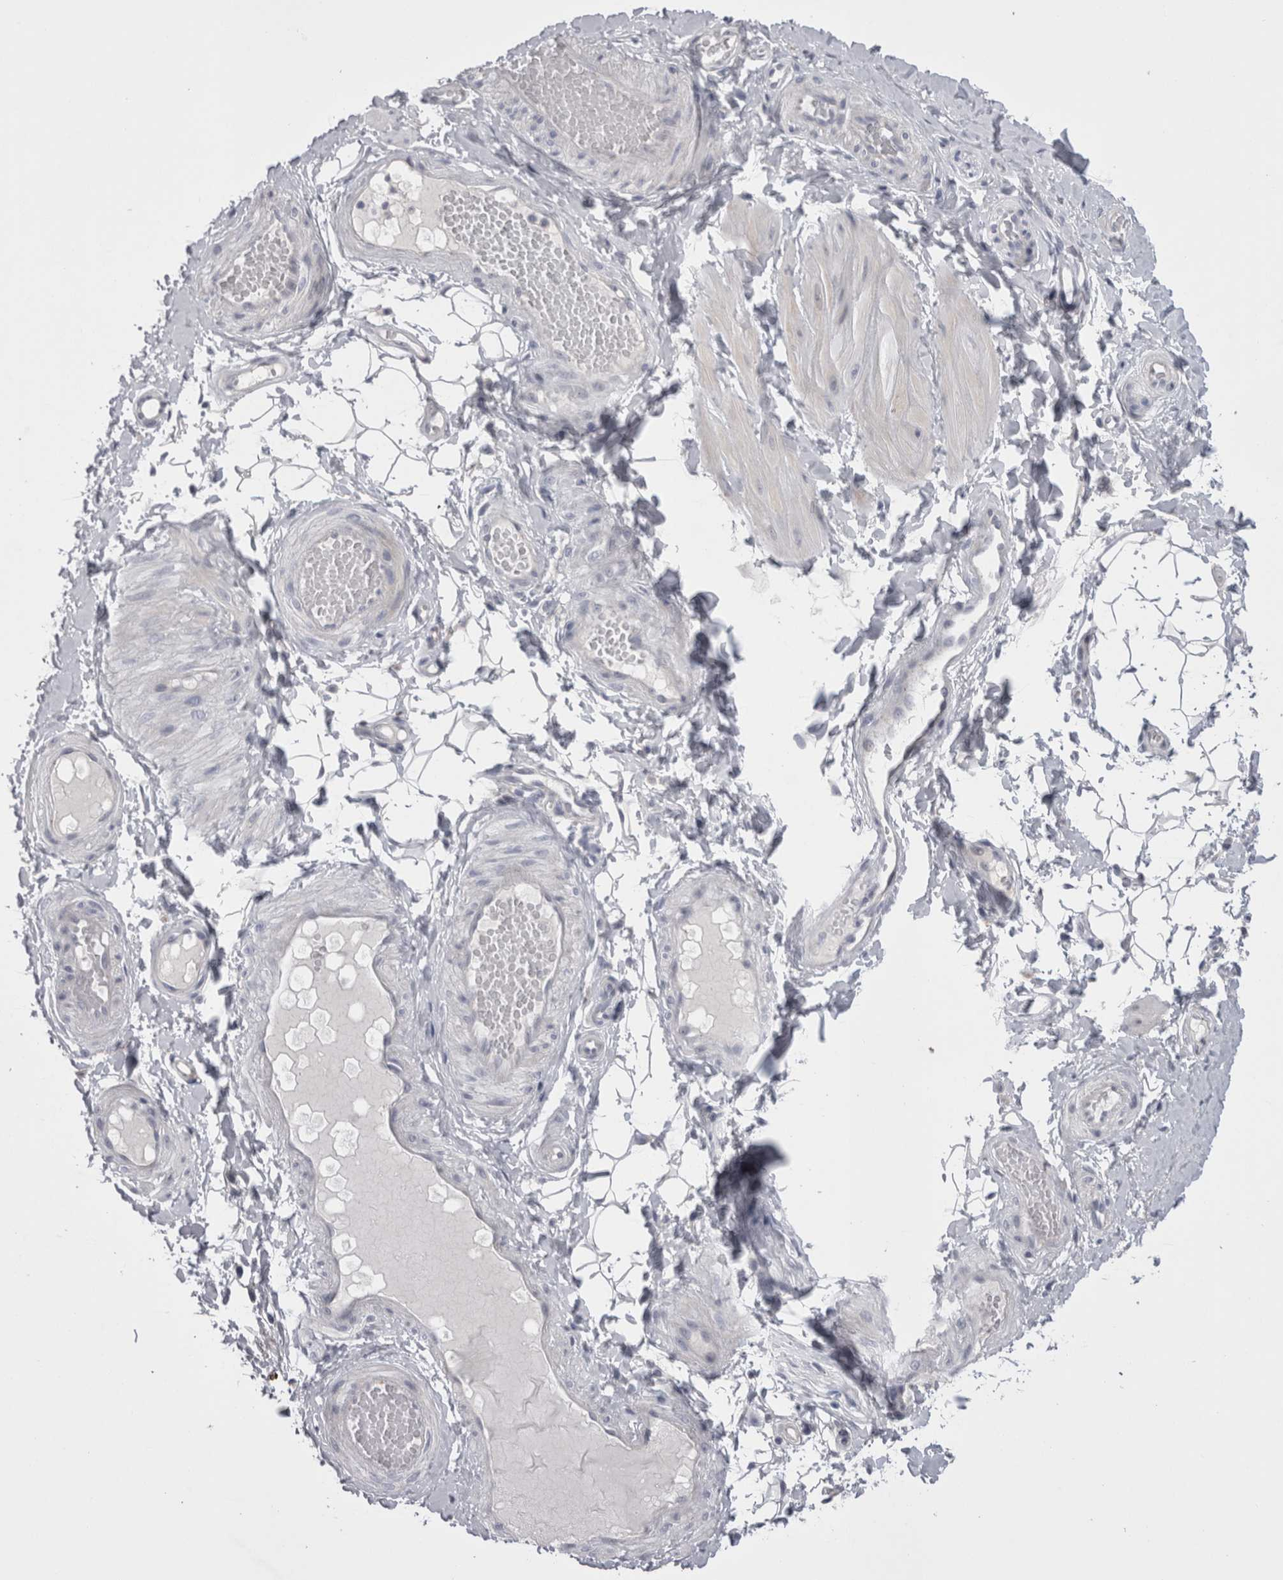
{"staining": {"intensity": "negative", "quantity": "none", "location": "none"}, "tissue": "adipose tissue", "cell_type": "Adipocytes", "image_type": "normal", "snomed": [{"axis": "morphology", "description": "Normal tissue, NOS"}, {"axis": "topography", "description": "Adipose tissue"}, {"axis": "topography", "description": "Vascular tissue"}, {"axis": "topography", "description": "Peripheral nerve tissue"}], "caption": "Photomicrograph shows no protein expression in adipocytes of normal adipose tissue. (Immunohistochemistry, brightfield microscopy, high magnification).", "gene": "PWP2", "patient": {"sex": "male", "age": 25}}